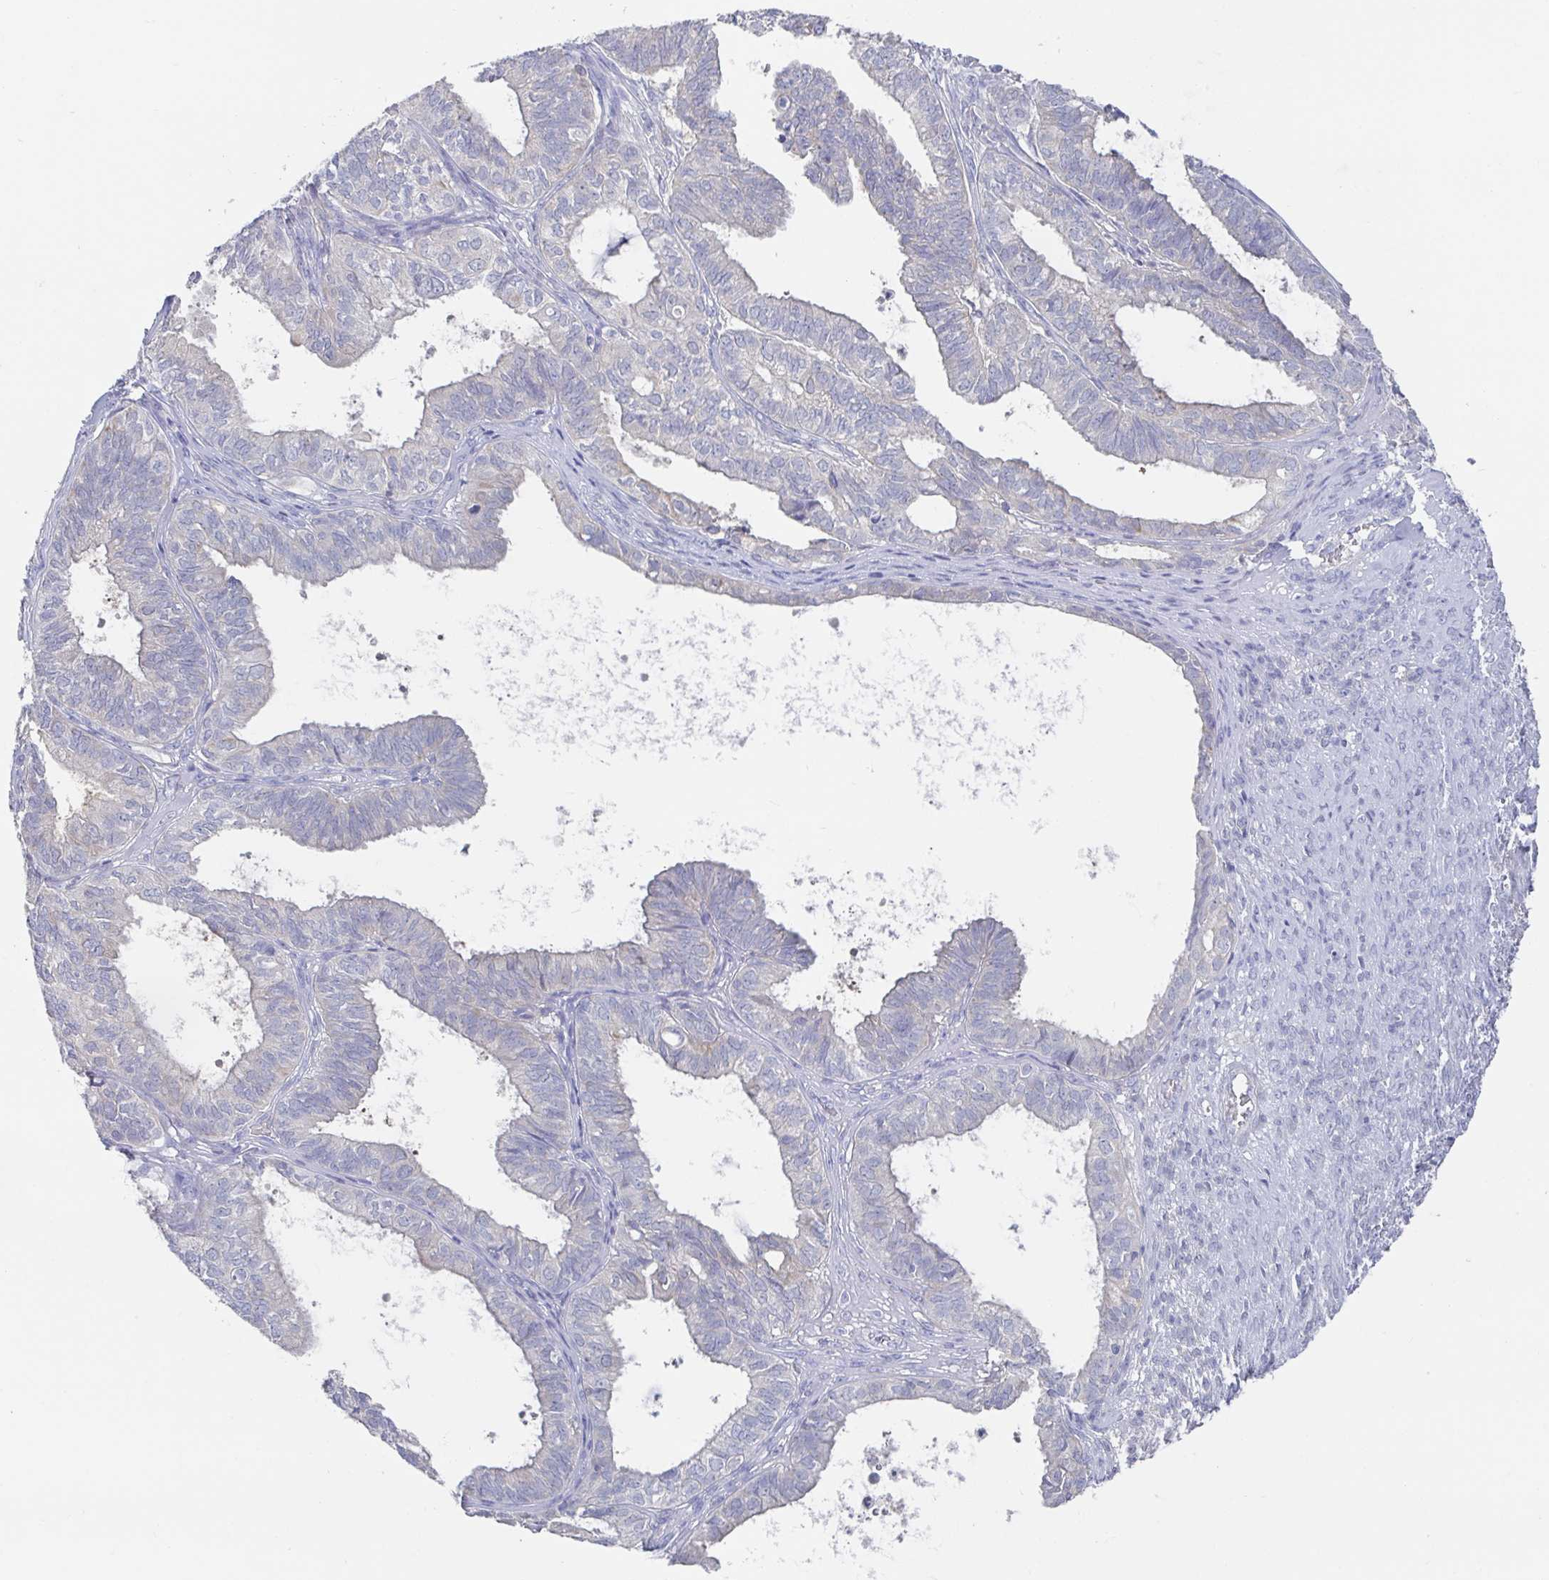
{"staining": {"intensity": "negative", "quantity": "none", "location": "none"}, "tissue": "ovarian cancer", "cell_type": "Tumor cells", "image_type": "cancer", "snomed": [{"axis": "morphology", "description": "Carcinoma, endometroid"}, {"axis": "topography", "description": "Ovary"}], "caption": "The histopathology image exhibits no staining of tumor cells in endometroid carcinoma (ovarian). (Immunohistochemistry, brightfield microscopy, high magnification).", "gene": "GPR148", "patient": {"sex": "female", "age": 64}}